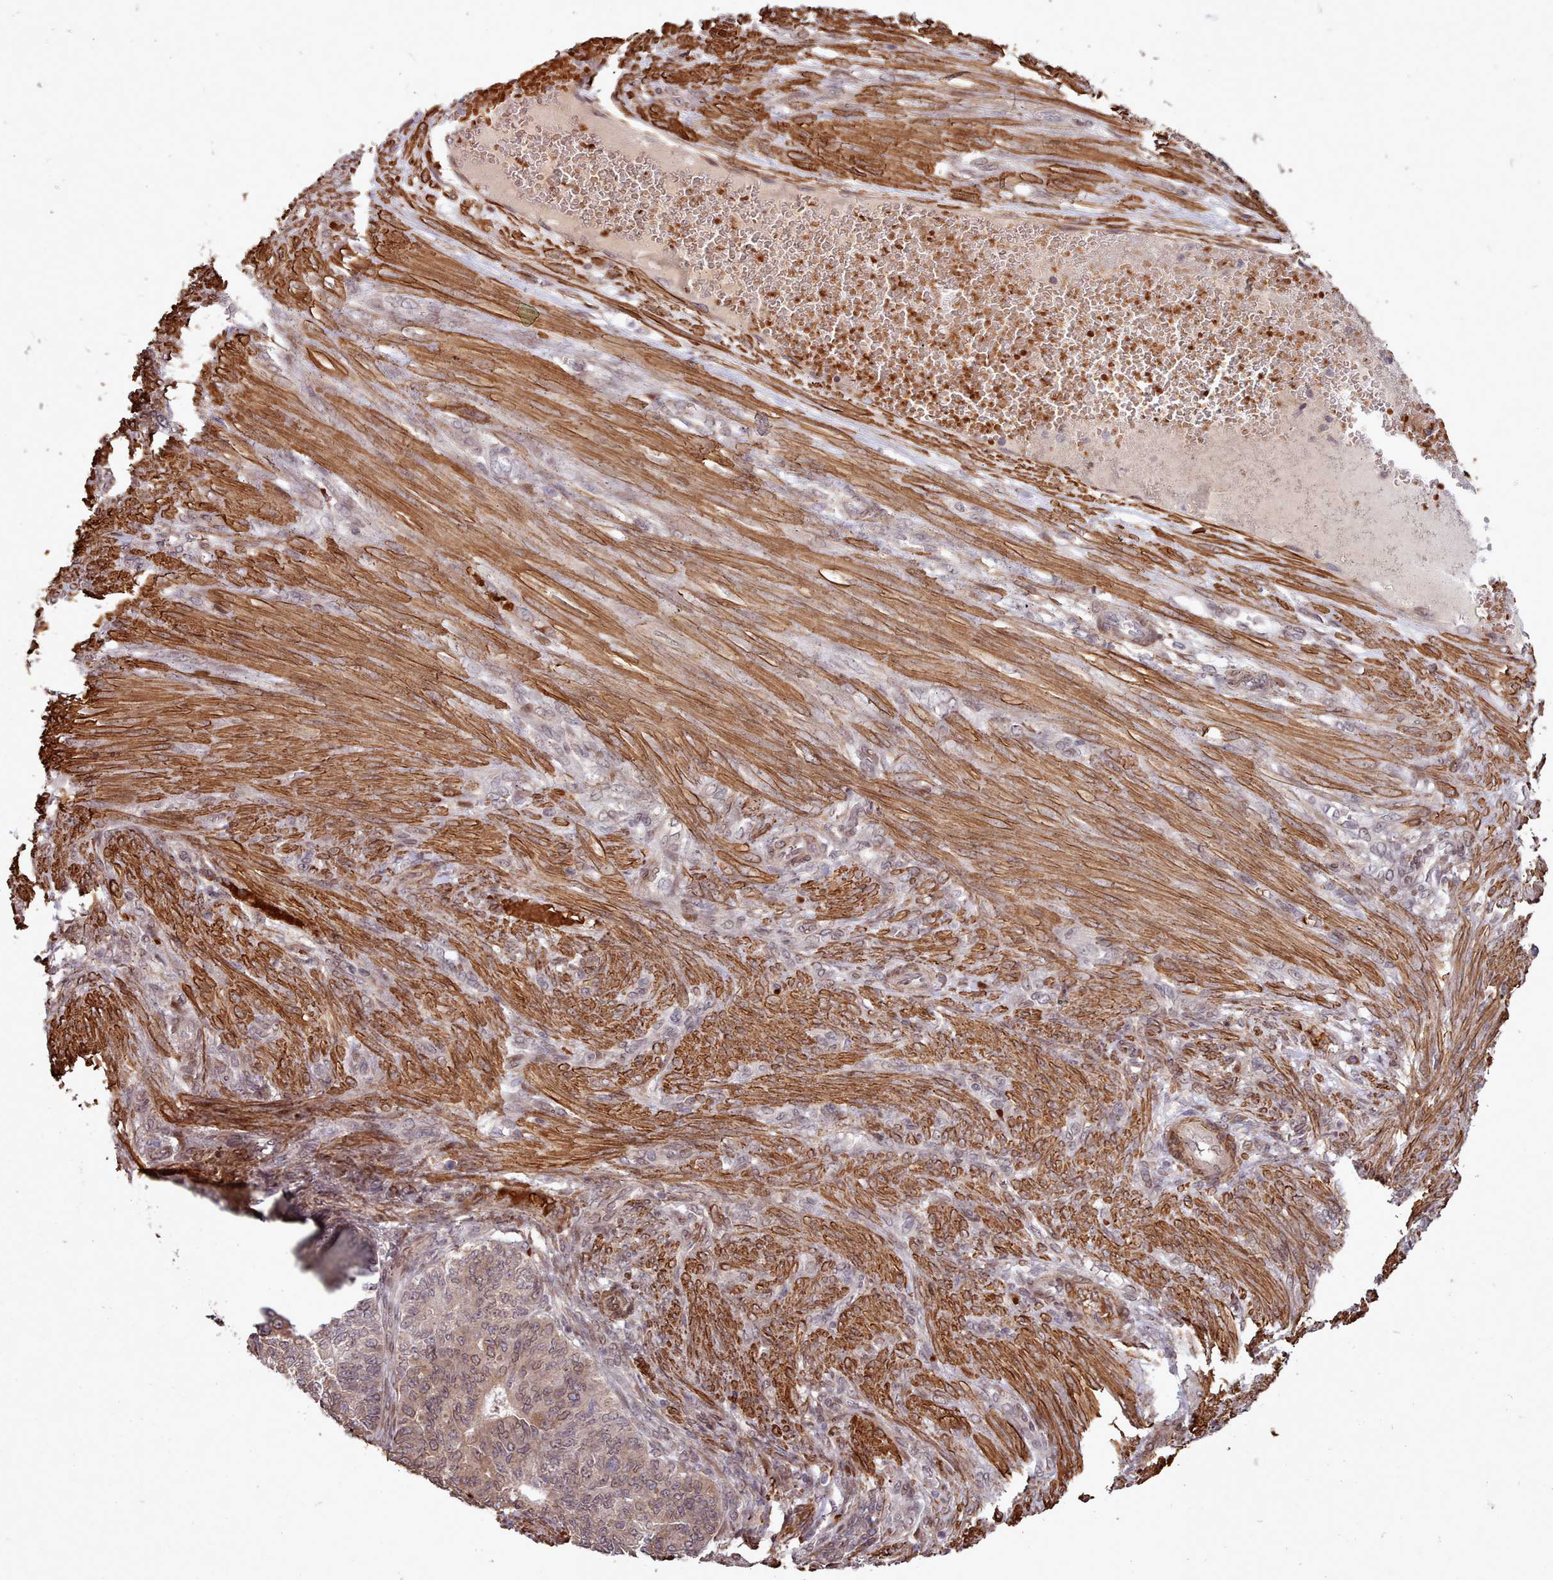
{"staining": {"intensity": "moderate", "quantity": ">75%", "location": "nuclear"}, "tissue": "endometrial cancer", "cell_type": "Tumor cells", "image_type": "cancer", "snomed": [{"axis": "morphology", "description": "Adenocarcinoma, NOS"}, {"axis": "topography", "description": "Endometrium"}], "caption": "DAB (3,3'-diaminobenzidine) immunohistochemical staining of human endometrial cancer reveals moderate nuclear protein staining in about >75% of tumor cells. The staining is performed using DAB brown chromogen to label protein expression. The nuclei are counter-stained blue using hematoxylin.", "gene": "CABP1", "patient": {"sex": "female", "age": 32}}